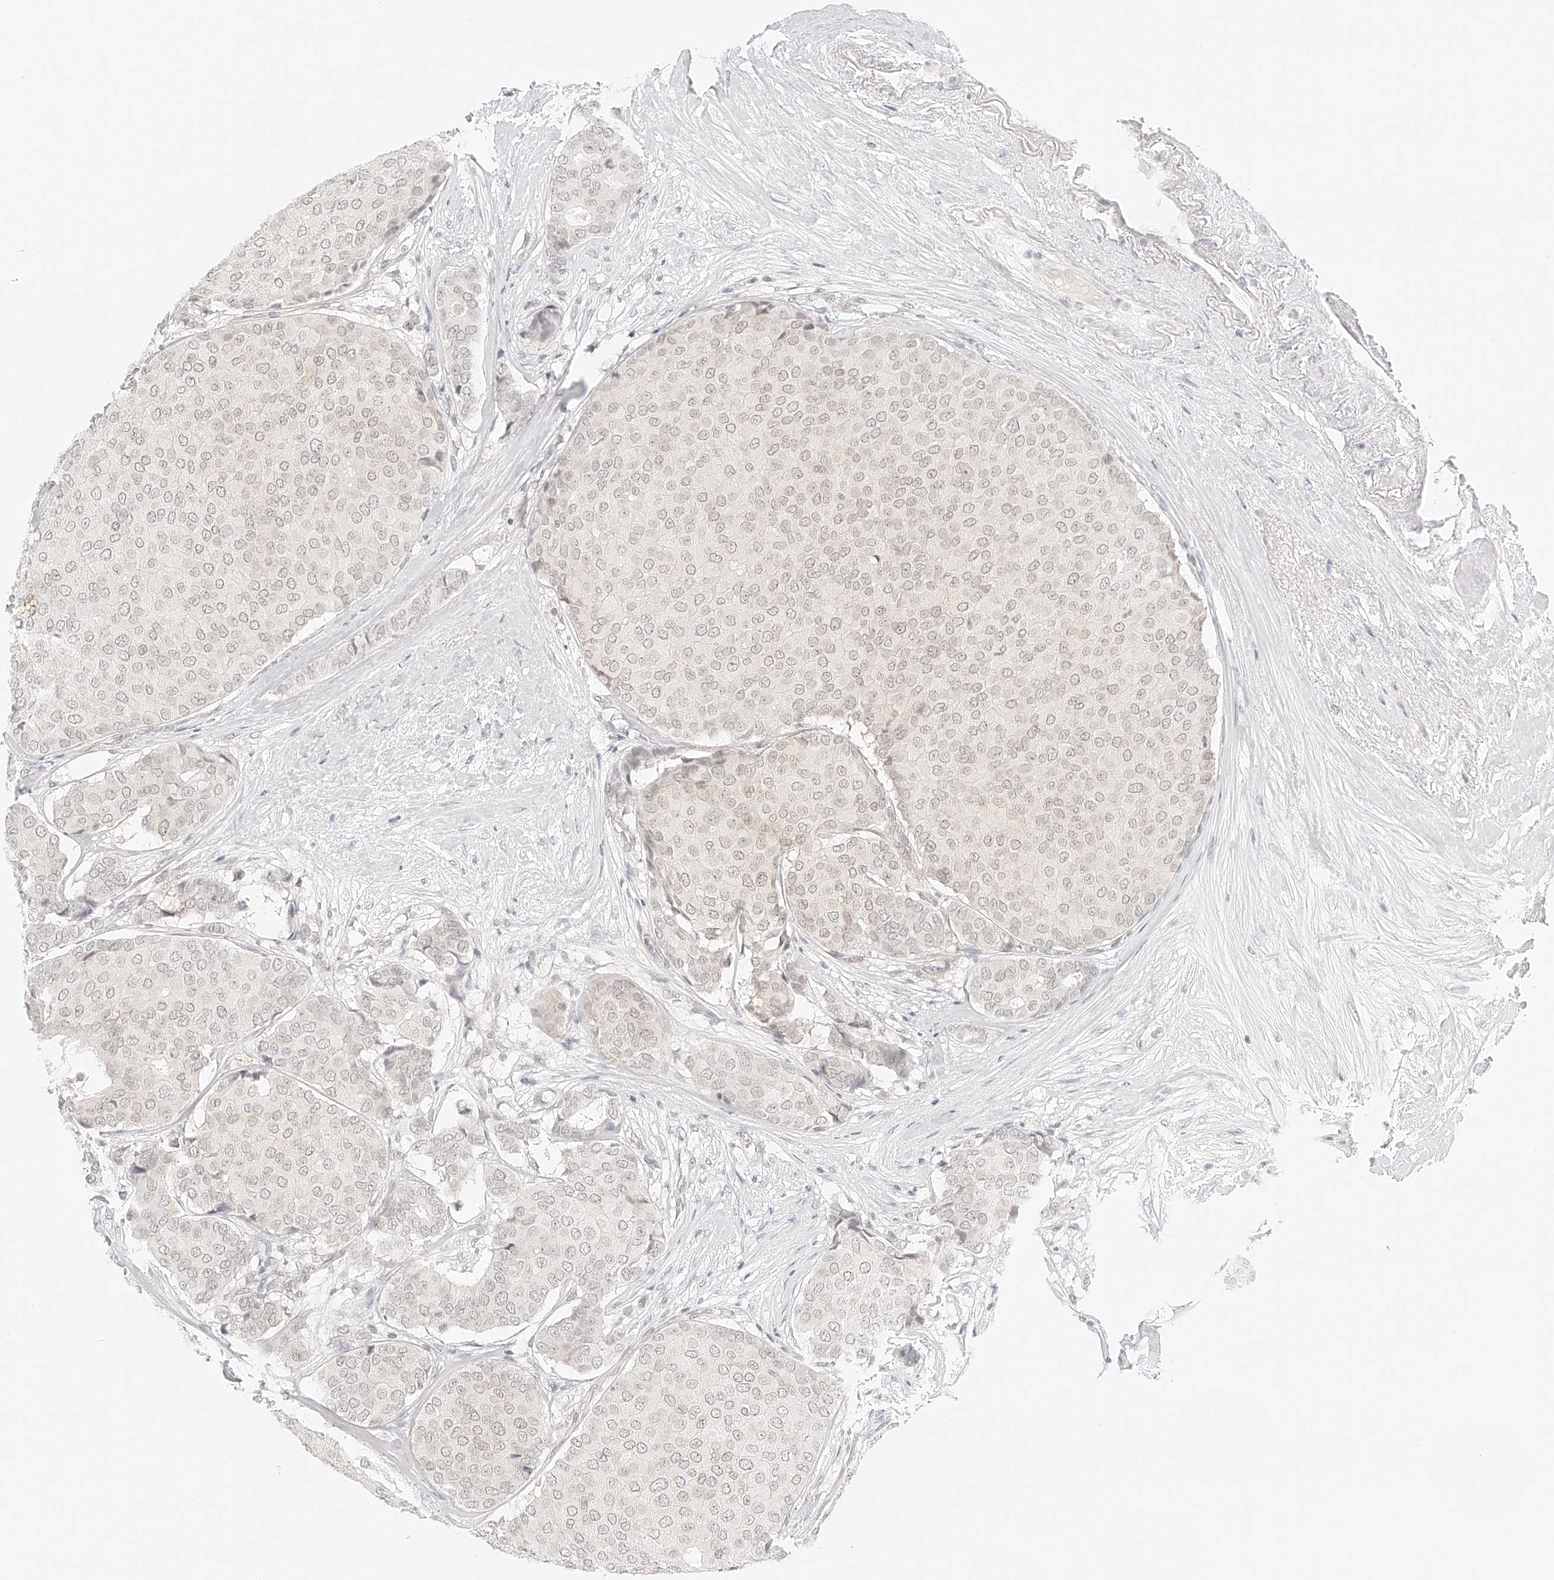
{"staining": {"intensity": "weak", "quantity": "<25%", "location": "cytoplasmic/membranous,nuclear"}, "tissue": "breast cancer", "cell_type": "Tumor cells", "image_type": "cancer", "snomed": [{"axis": "morphology", "description": "Duct carcinoma"}, {"axis": "topography", "description": "Breast"}], "caption": "Tumor cells are negative for protein expression in human invasive ductal carcinoma (breast).", "gene": "ZFP69", "patient": {"sex": "female", "age": 75}}